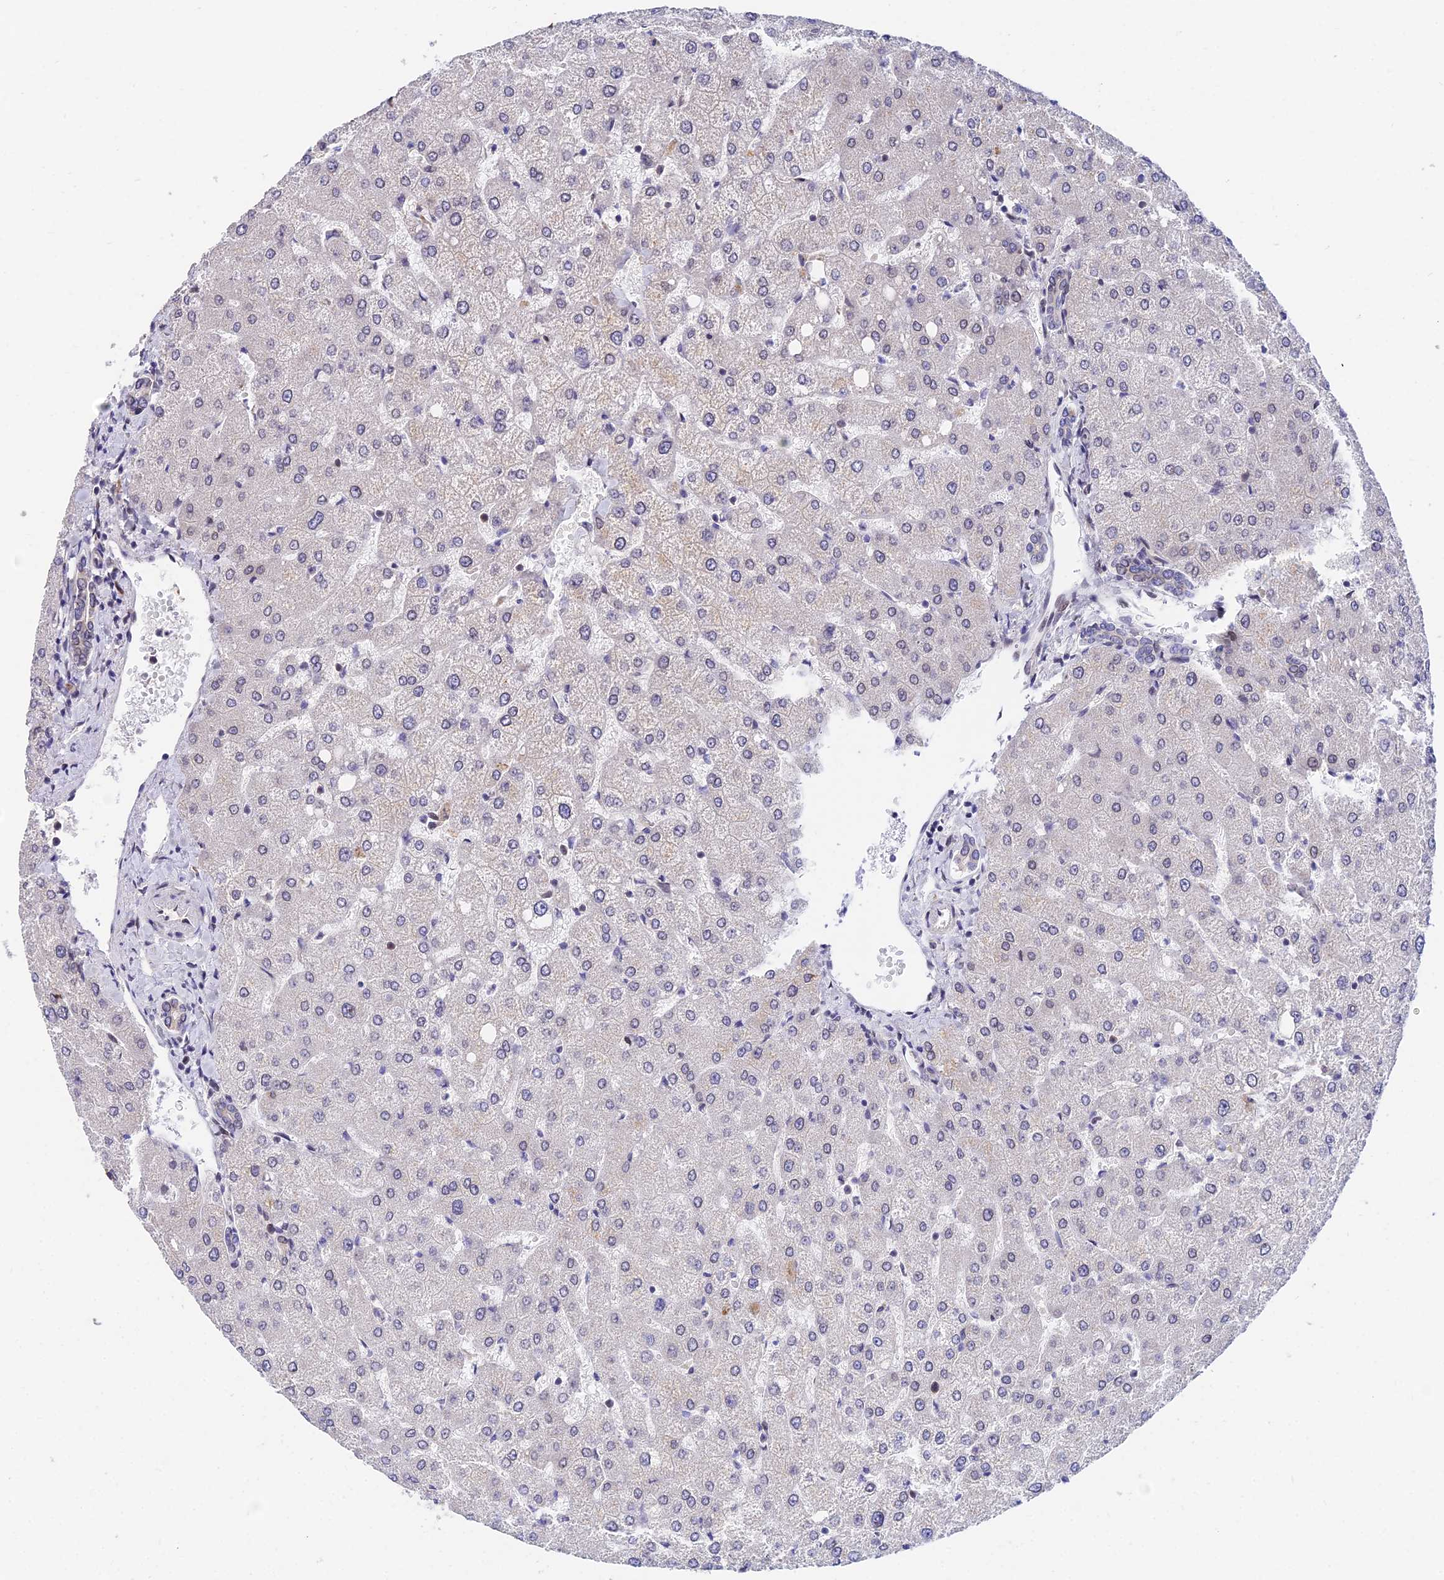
{"staining": {"intensity": "weak", "quantity": "<25%", "location": "cytoplasmic/membranous"}, "tissue": "liver", "cell_type": "Cholangiocytes", "image_type": "normal", "snomed": [{"axis": "morphology", "description": "Normal tissue, NOS"}, {"axis": "topography", "description": "Liver"}], "caption": "This is a image of immunohistochemistry (IHC) staining of unremarkable liver, which shows no staining in cholangiocytes.", "gene": "INPP4A", "patient": {"sex": "female", "age": 54}}